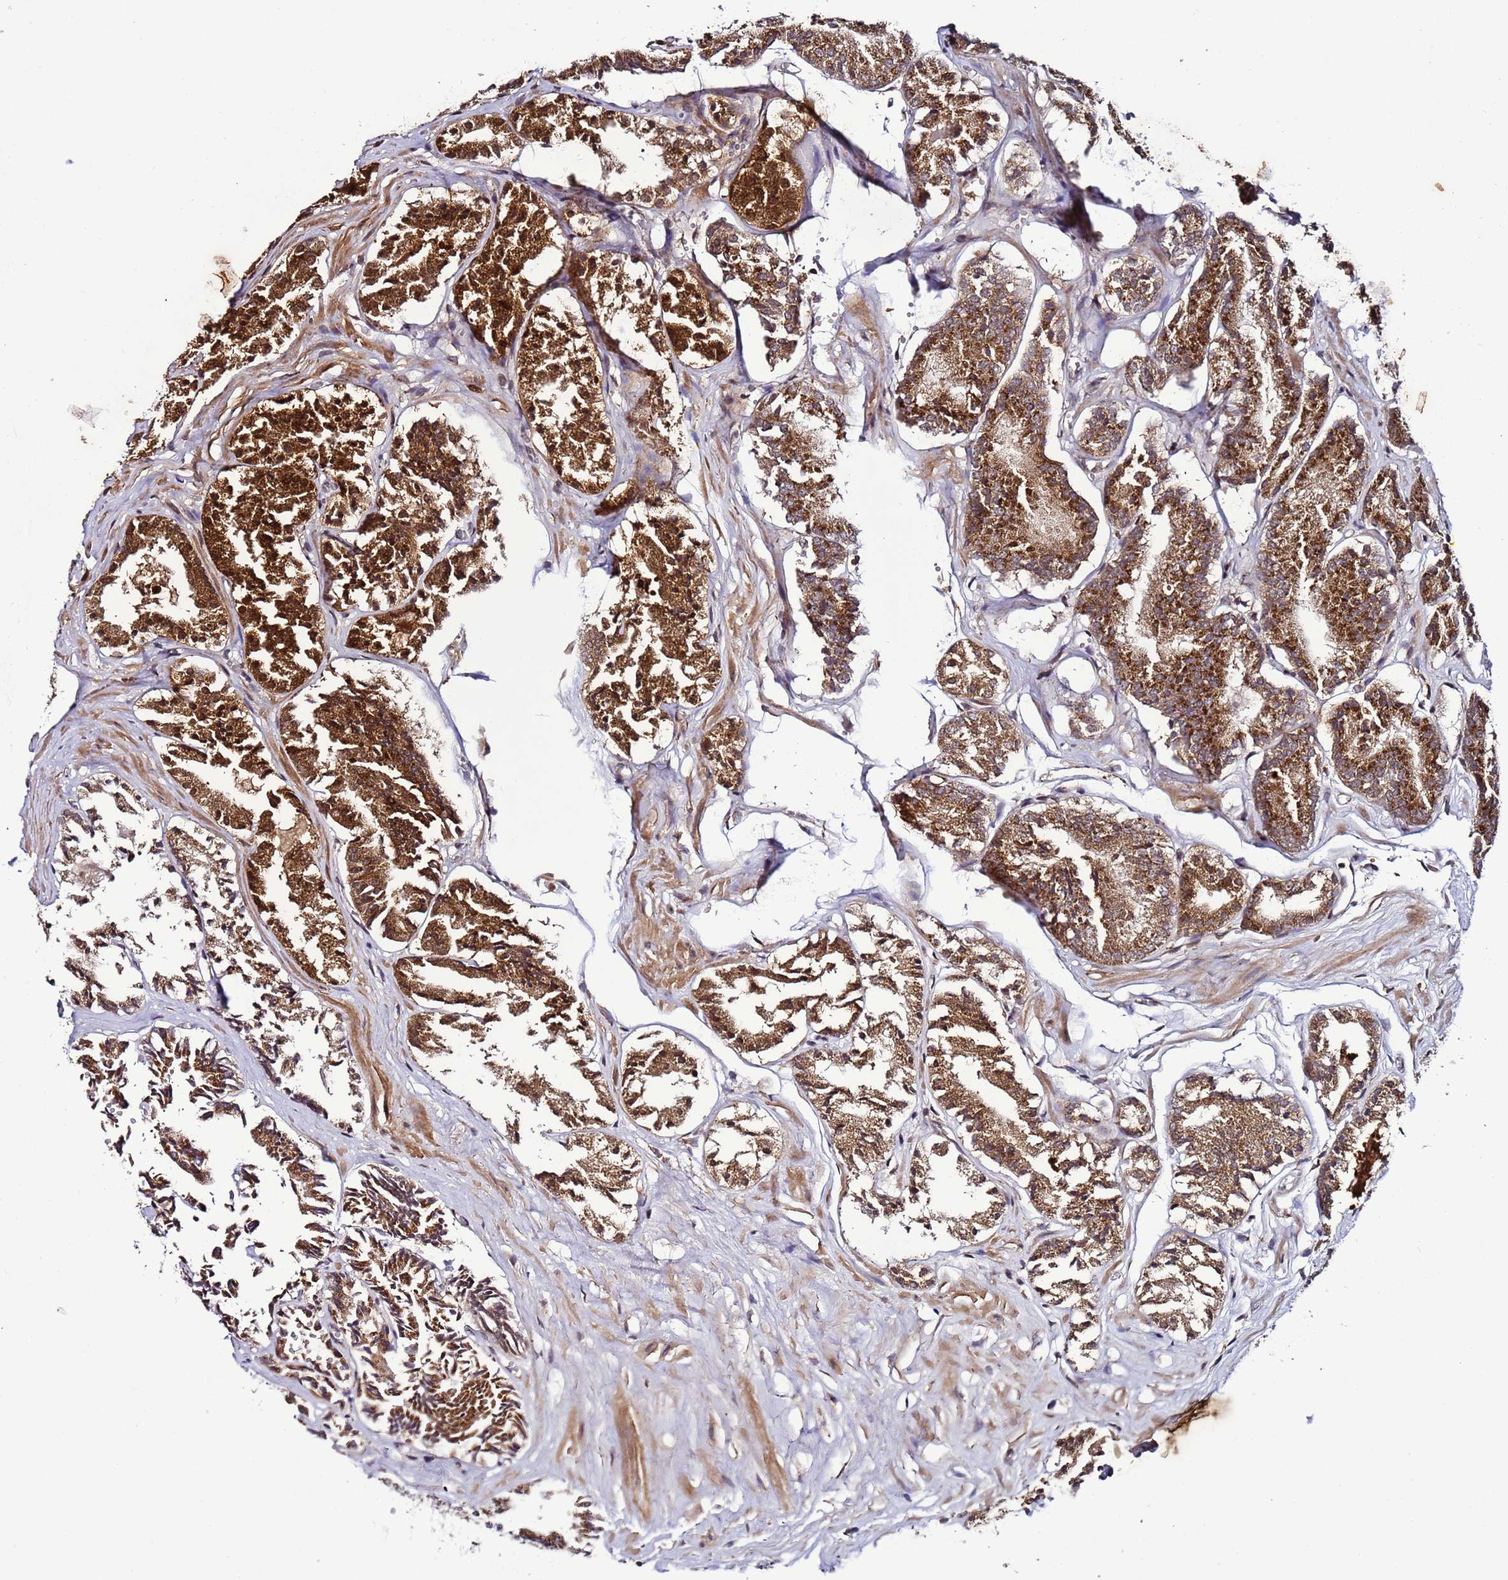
{"staining": {"intensity": "strong", "quantity": ">75%", "location": "cytoplasmic/membranous"}, "tissue": "prostate cancer", "cell_type": "Tumor cells", "image_type": "cancer", "snomed": [{"axis": "morphology", "description": "Adenocarcinoma, High grade"}, {"axis": "topography", "description": "Prostate"}], "caption": "Immunohistochemistry histopathology image of neoplastic tissue: prostate cancer (adenocarcinoma (high-grade)) stained using immunohistochemistry (IHC) shows high levels of strong protein expression localized specifically in the cytoplasmic/membranous of tumor cells, appearing as a cytoplasmic/membranous brown color.", "gene": "TMEM176B", "patient": {"sex": "male", "age": 72}}